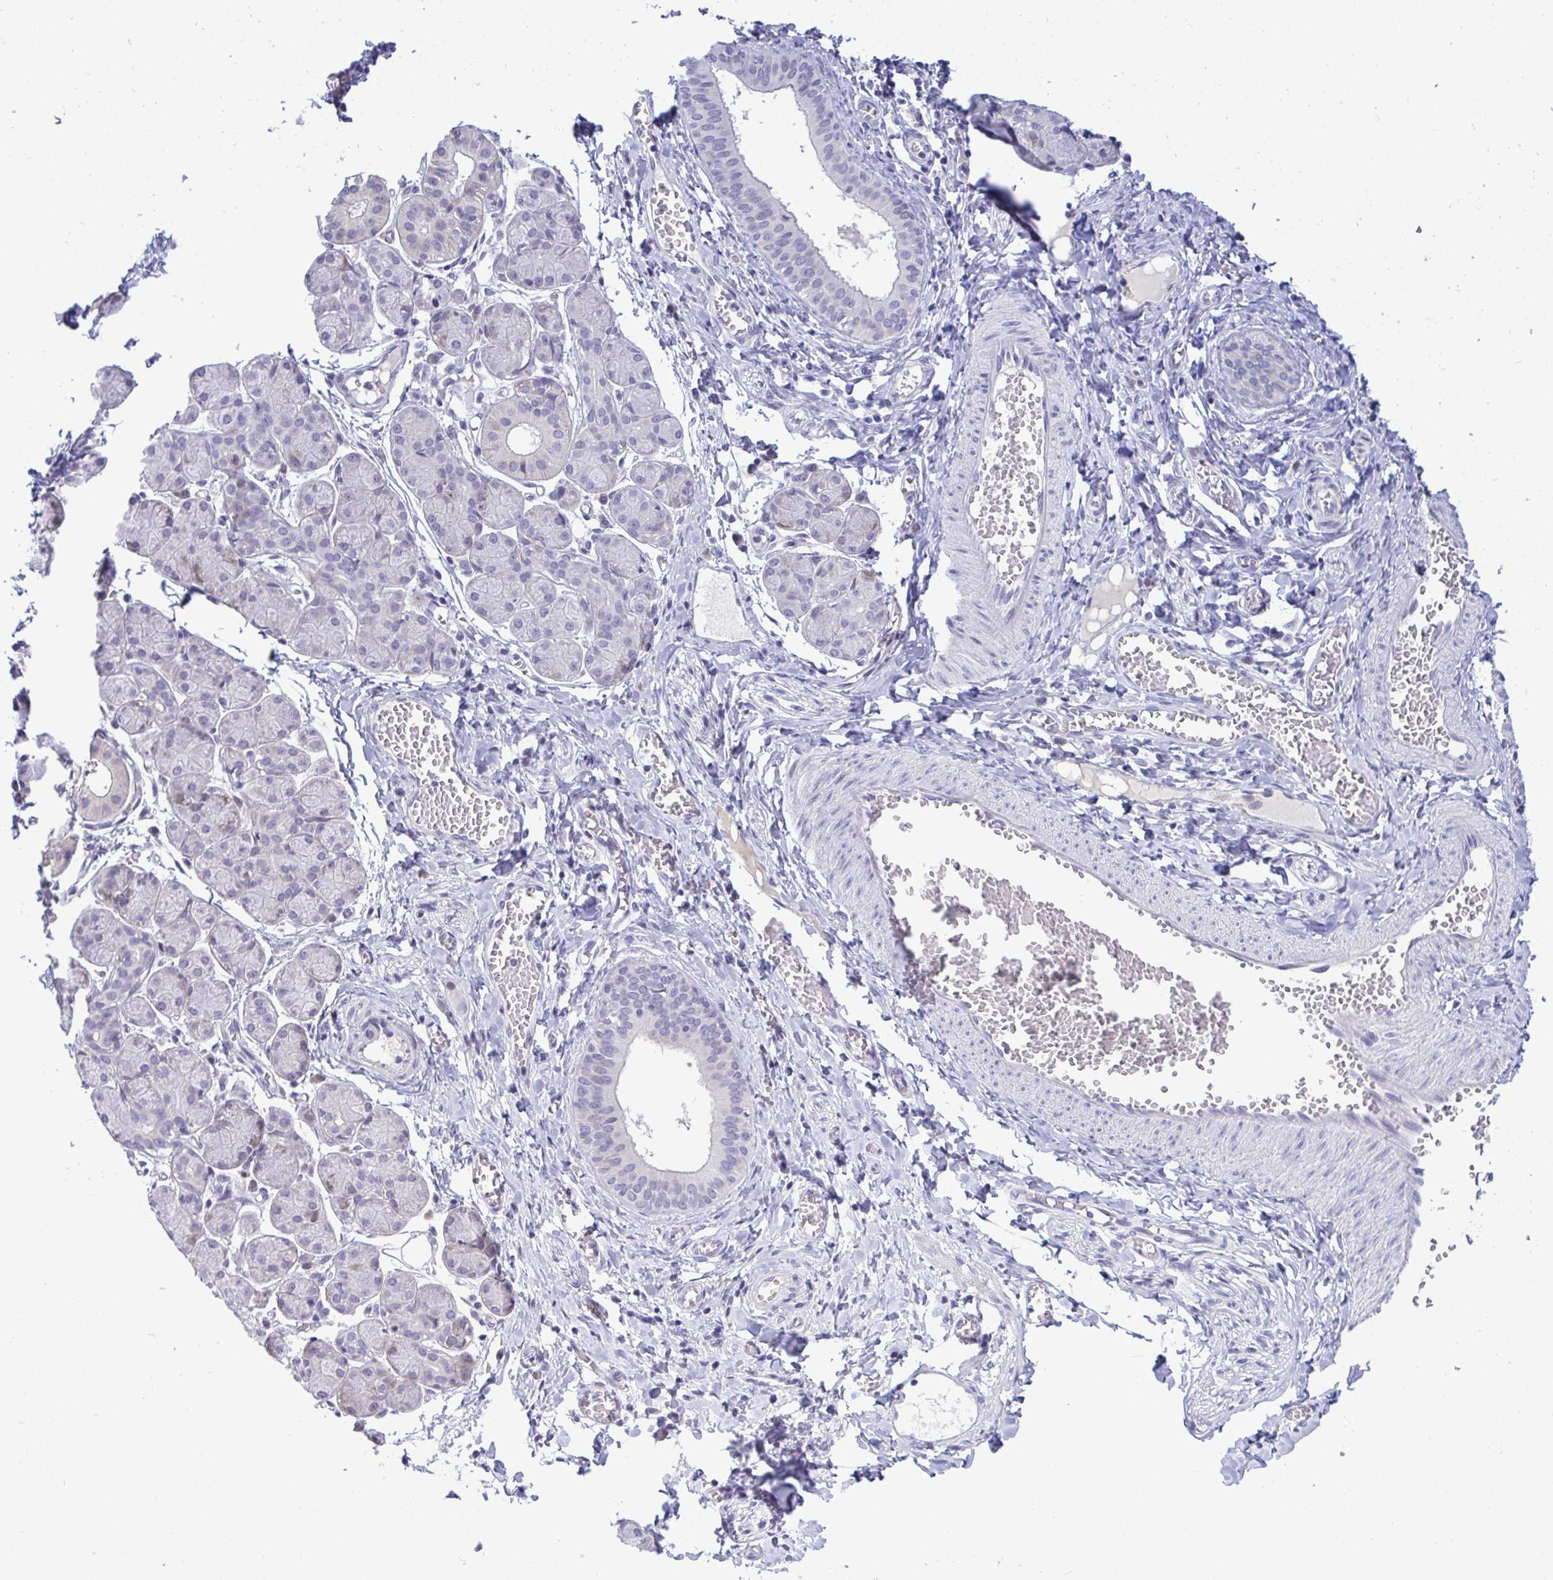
{"staining": {"intensity": "moderate", "quantity": "<25%", "location": "cytoplasmic/membranous"}, "tissue": "salivary gland", "cell_type": "Glandular cells", "image_type": "normal", "snomed": [{"axis": "morphology", "description": "Normal tissue, NOS"}, {"axis": "morphology", "description": "Inflammation, NOS"}, {"axis": "topography", "description": "Lymph node"}, {"axis": "topography", "description": "Salivary gland"}], "caption": "Protein staining demonstrates moderate cytoplasmic/membranous positivity in approximately <25% of glandular cells in normal salivary gland.", "gene": "EPOP", "patient": {"sex": "male", "age": 3}}